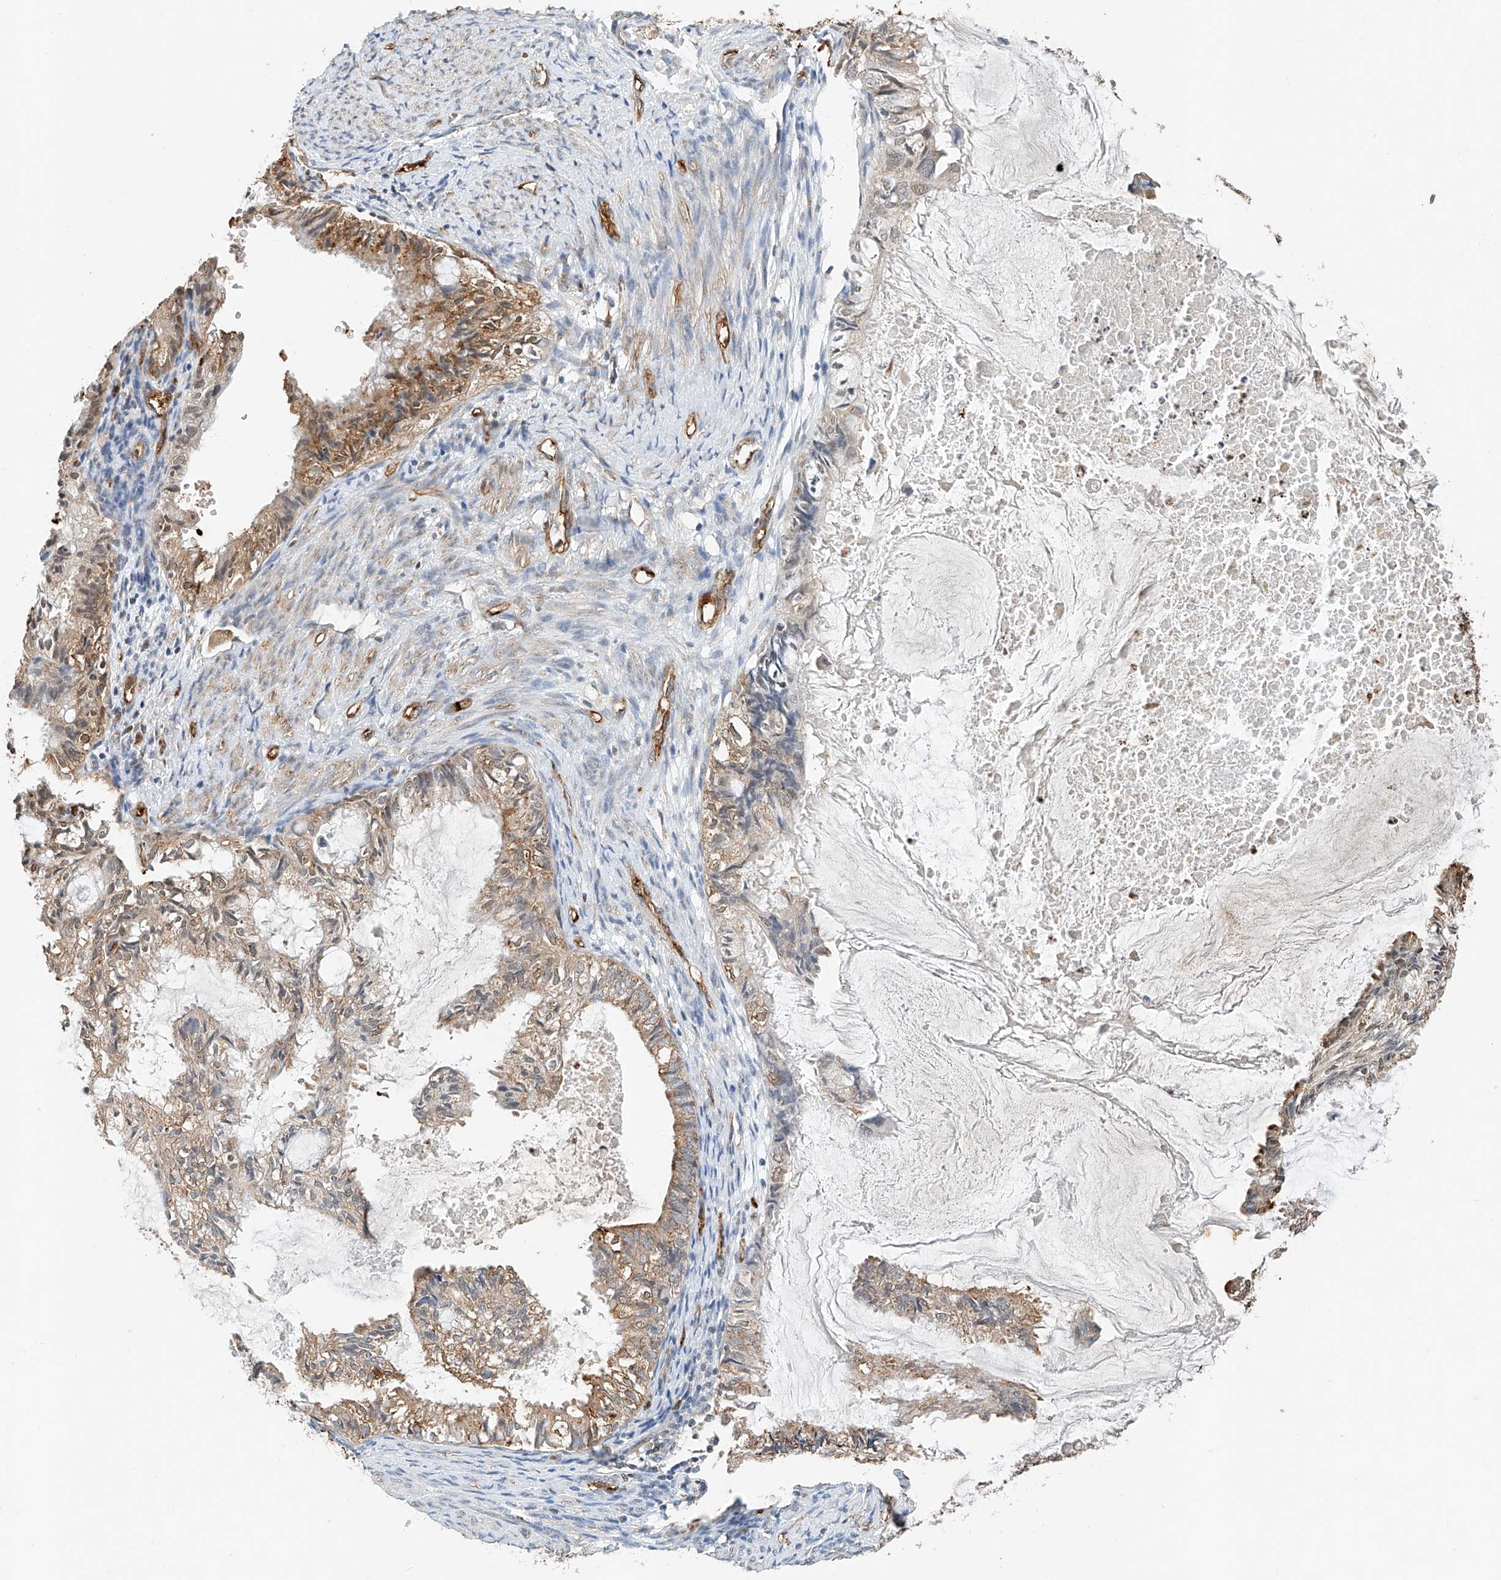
{"staining": {"intensity": "moderate", "quantity": "25%-75%", "location": "cytoplasmic/membranous"}, "tissue": "cervical cancer", "cell_type": "Tumor cells", "image_type": "cancer", "snomed": [{"axis": "morphology", "description": "Normal tissue, NOS"}, {"axis": "morphology", "description": "Adenocarcinoma, NOS"}, {"axis": "topography", "description": "Cervix"}, {"axis": "topography", "description": "Endometrium"}], "caption": "Moderate cytoplasmic/membranous positivity is identified in approximately 25%-75% of tumor cells in adenocarcinoma (cervical). (Brightfield microscopy of DAB IHC at high magnification).", "gene": "CTDP1", "patient": {"sex": "female", "age": 86}}